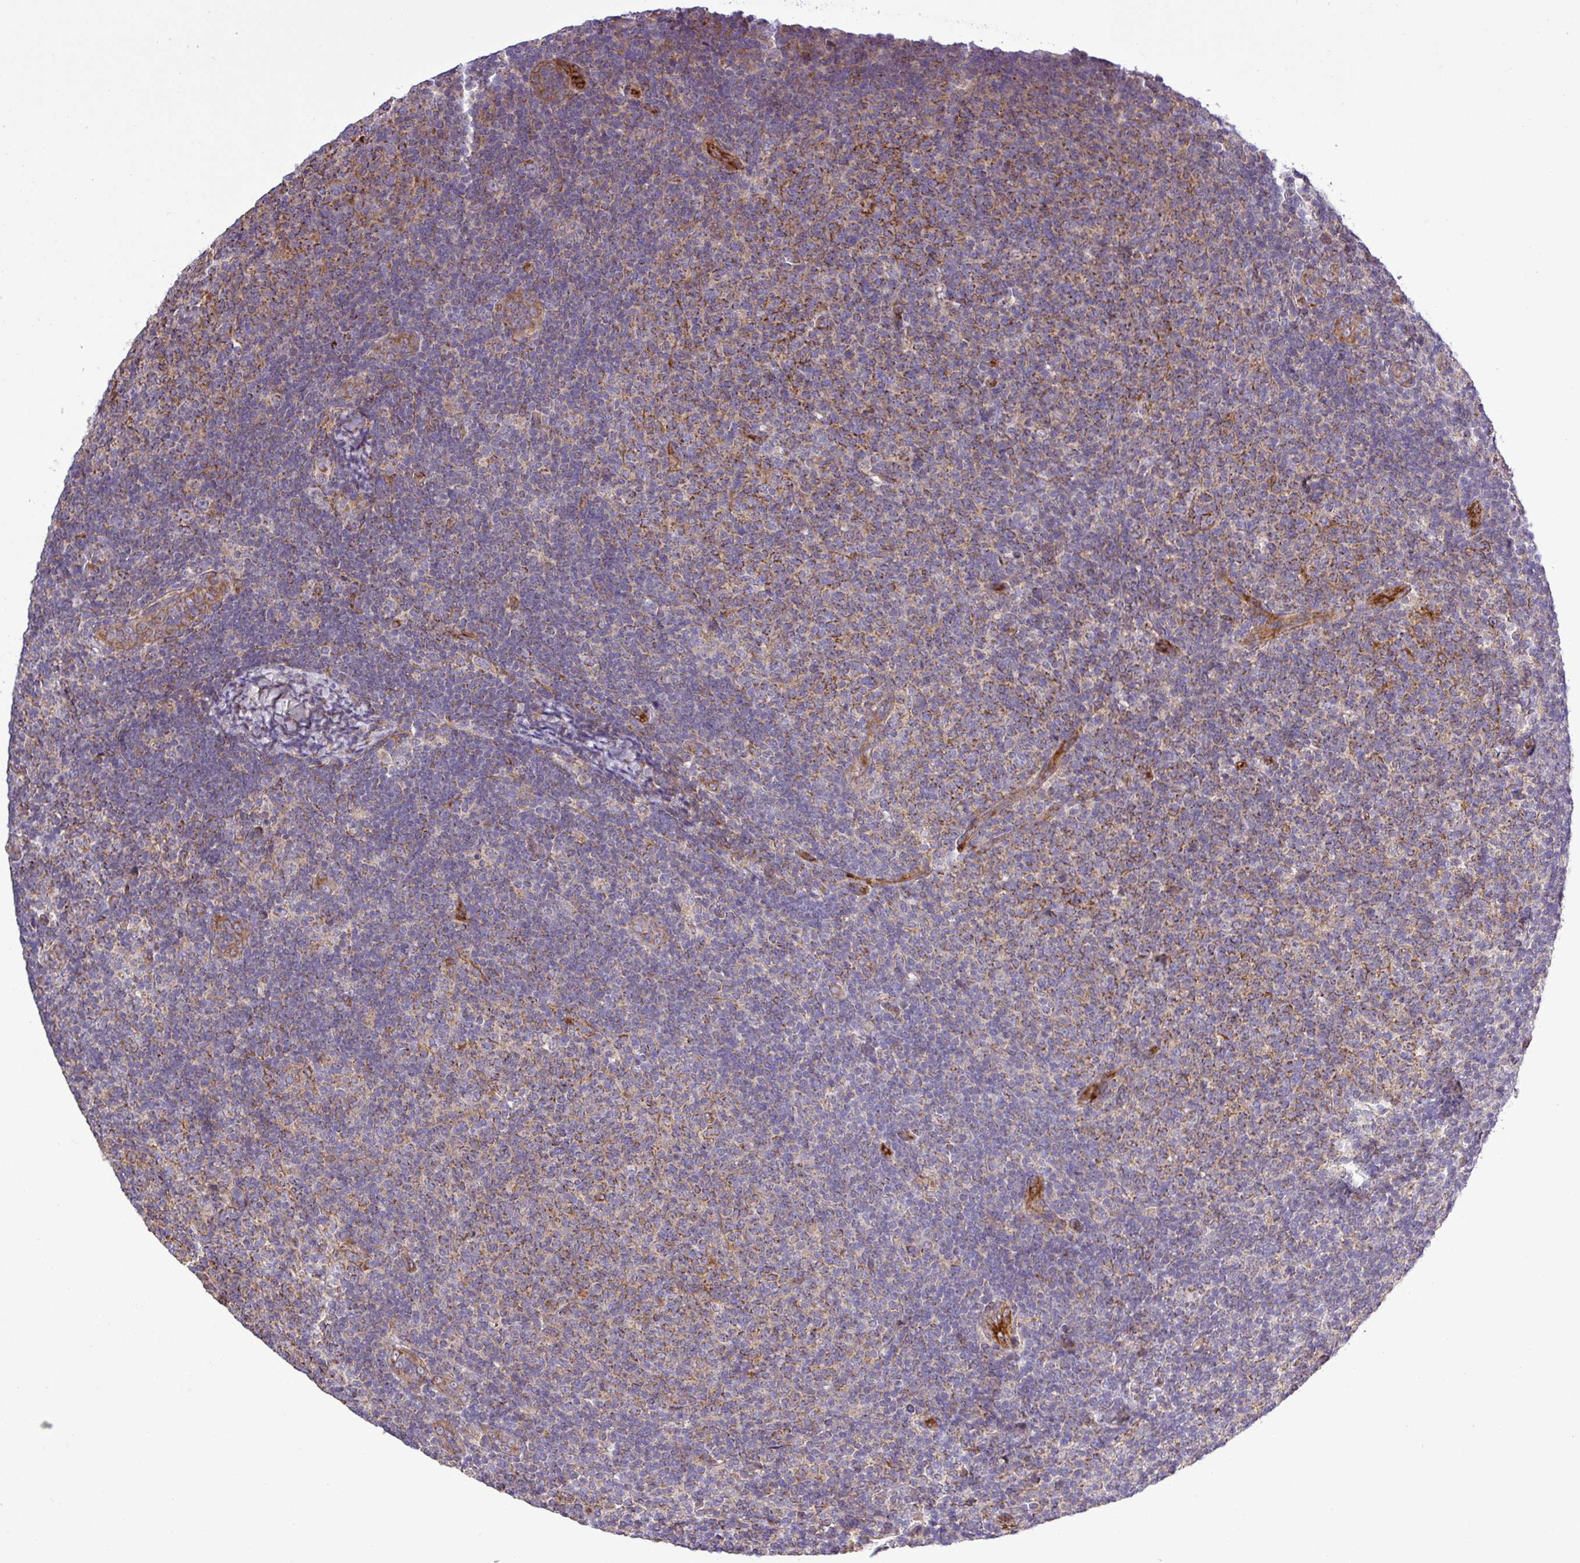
{"staining": {"intensity": "moderate", "quantity": ">75%", "location": "cytoplasmic/membranous"}, "tissue": "lymphoma", "cell_type": "Tumor cells", "image_type": "cancer", "snomed": [{"axis": "morphology", "description": "Malignant lymphoma, non-Hodgkin's type, Low grade"}, {"axis": "topography", "description": "Lymph node"}], "caption": "Moderate cytoplasmic/membranous staining for a protein is appreciated in about >75% of tumor cells of low-grade malignant lymphoma, non-Hodgkin's type using immunohistochemistry.", "gene": "CWH43", "patient": {"sex": "male", "age": 66}}